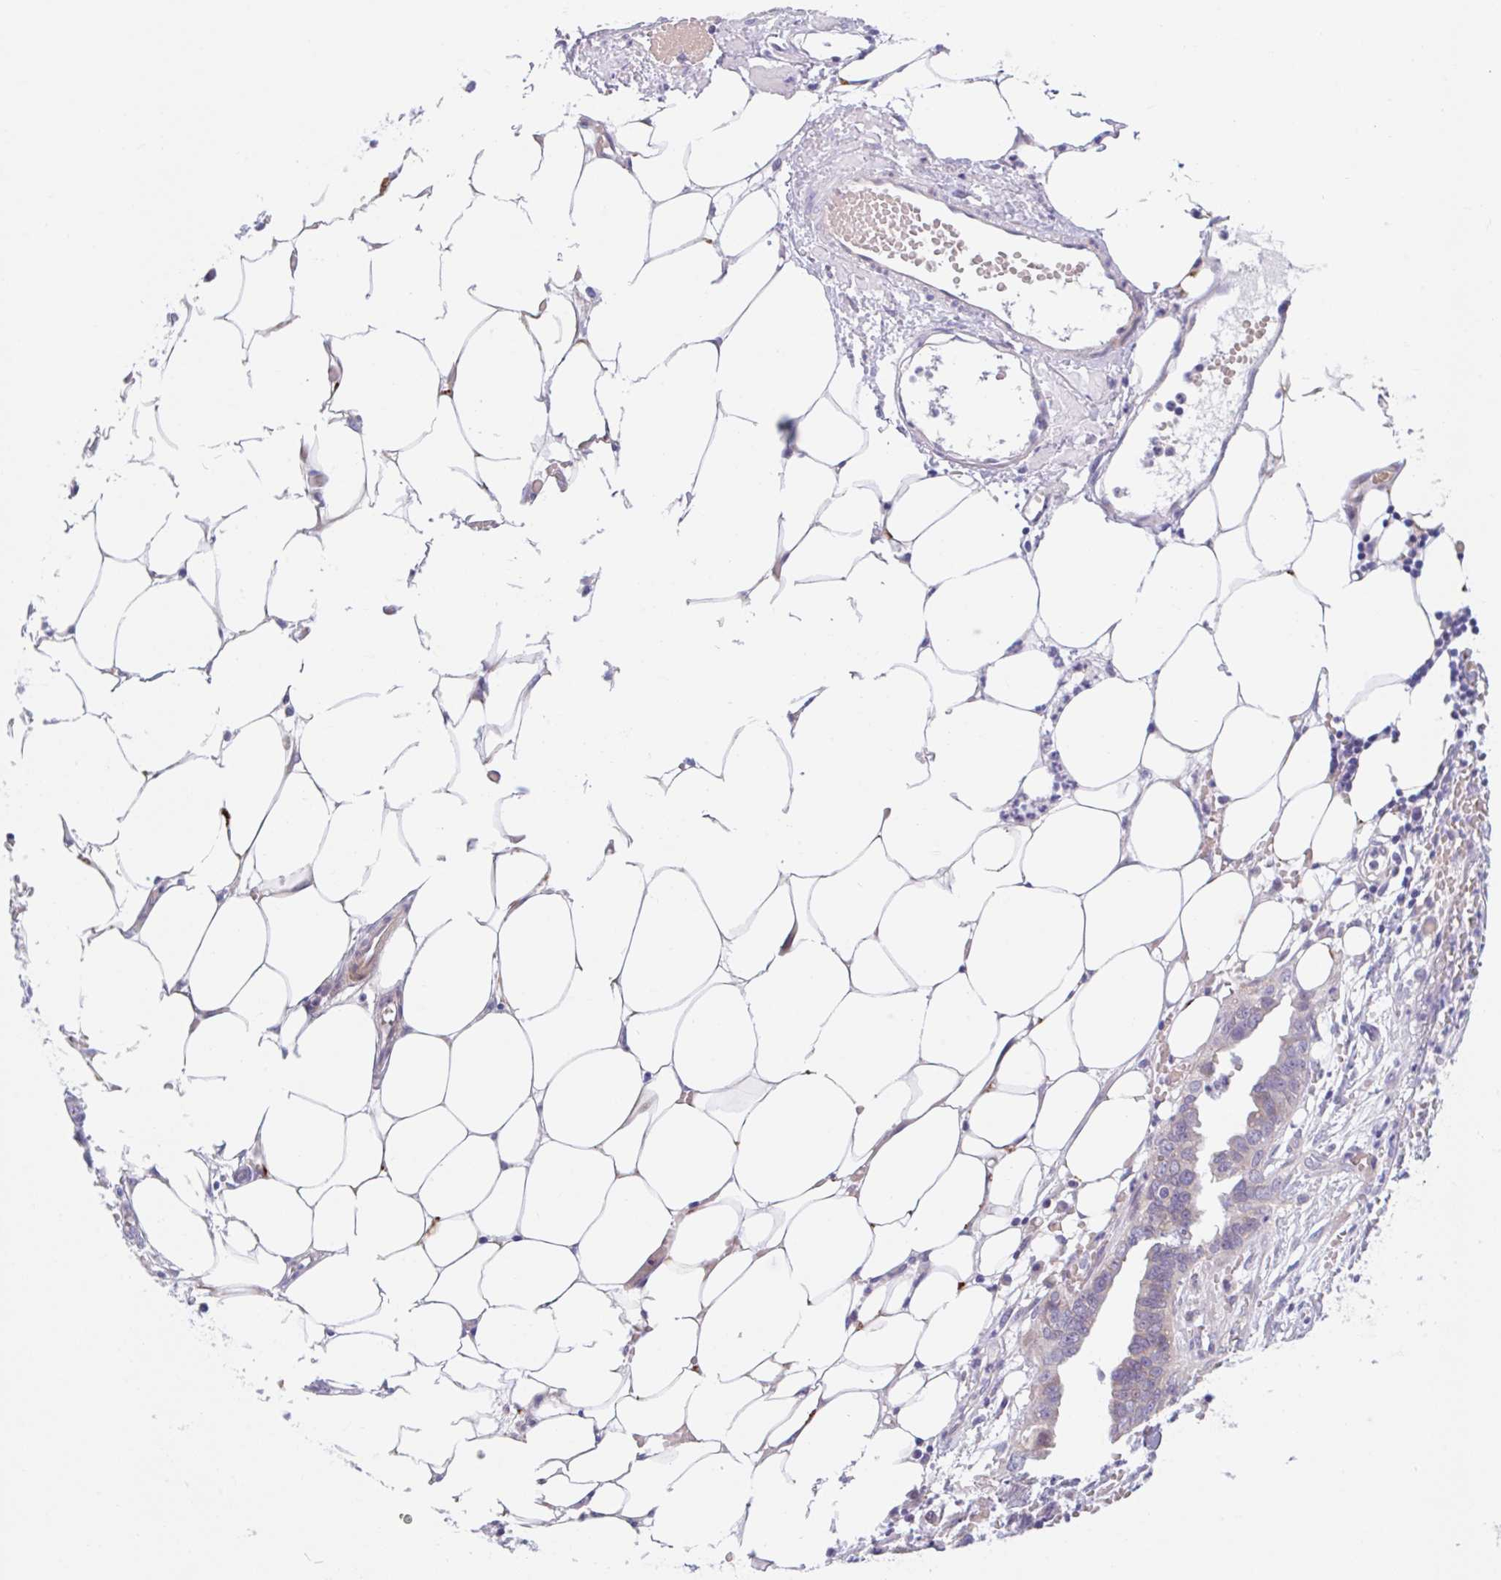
{"staining": {"intensity": "weak", "quantity": "<25%", "location": "cytoplasmic/membranous"}, "tissue": "ovarian cancer", "cell_type": "Tumor cells", "image_type": "cancer", "snomed": [{"axis": "morphology", "description": "Cystadenocarcinoma, serous, NOS"}, {"axis": "topography", "description": "Ovary"}], "caption": "Tumor cells are negative for brown protein staining in ovarian serous cystadenocarcinoma.", "gene": "TMEM86A", "patient": {"sex": "female", "age": 75}}